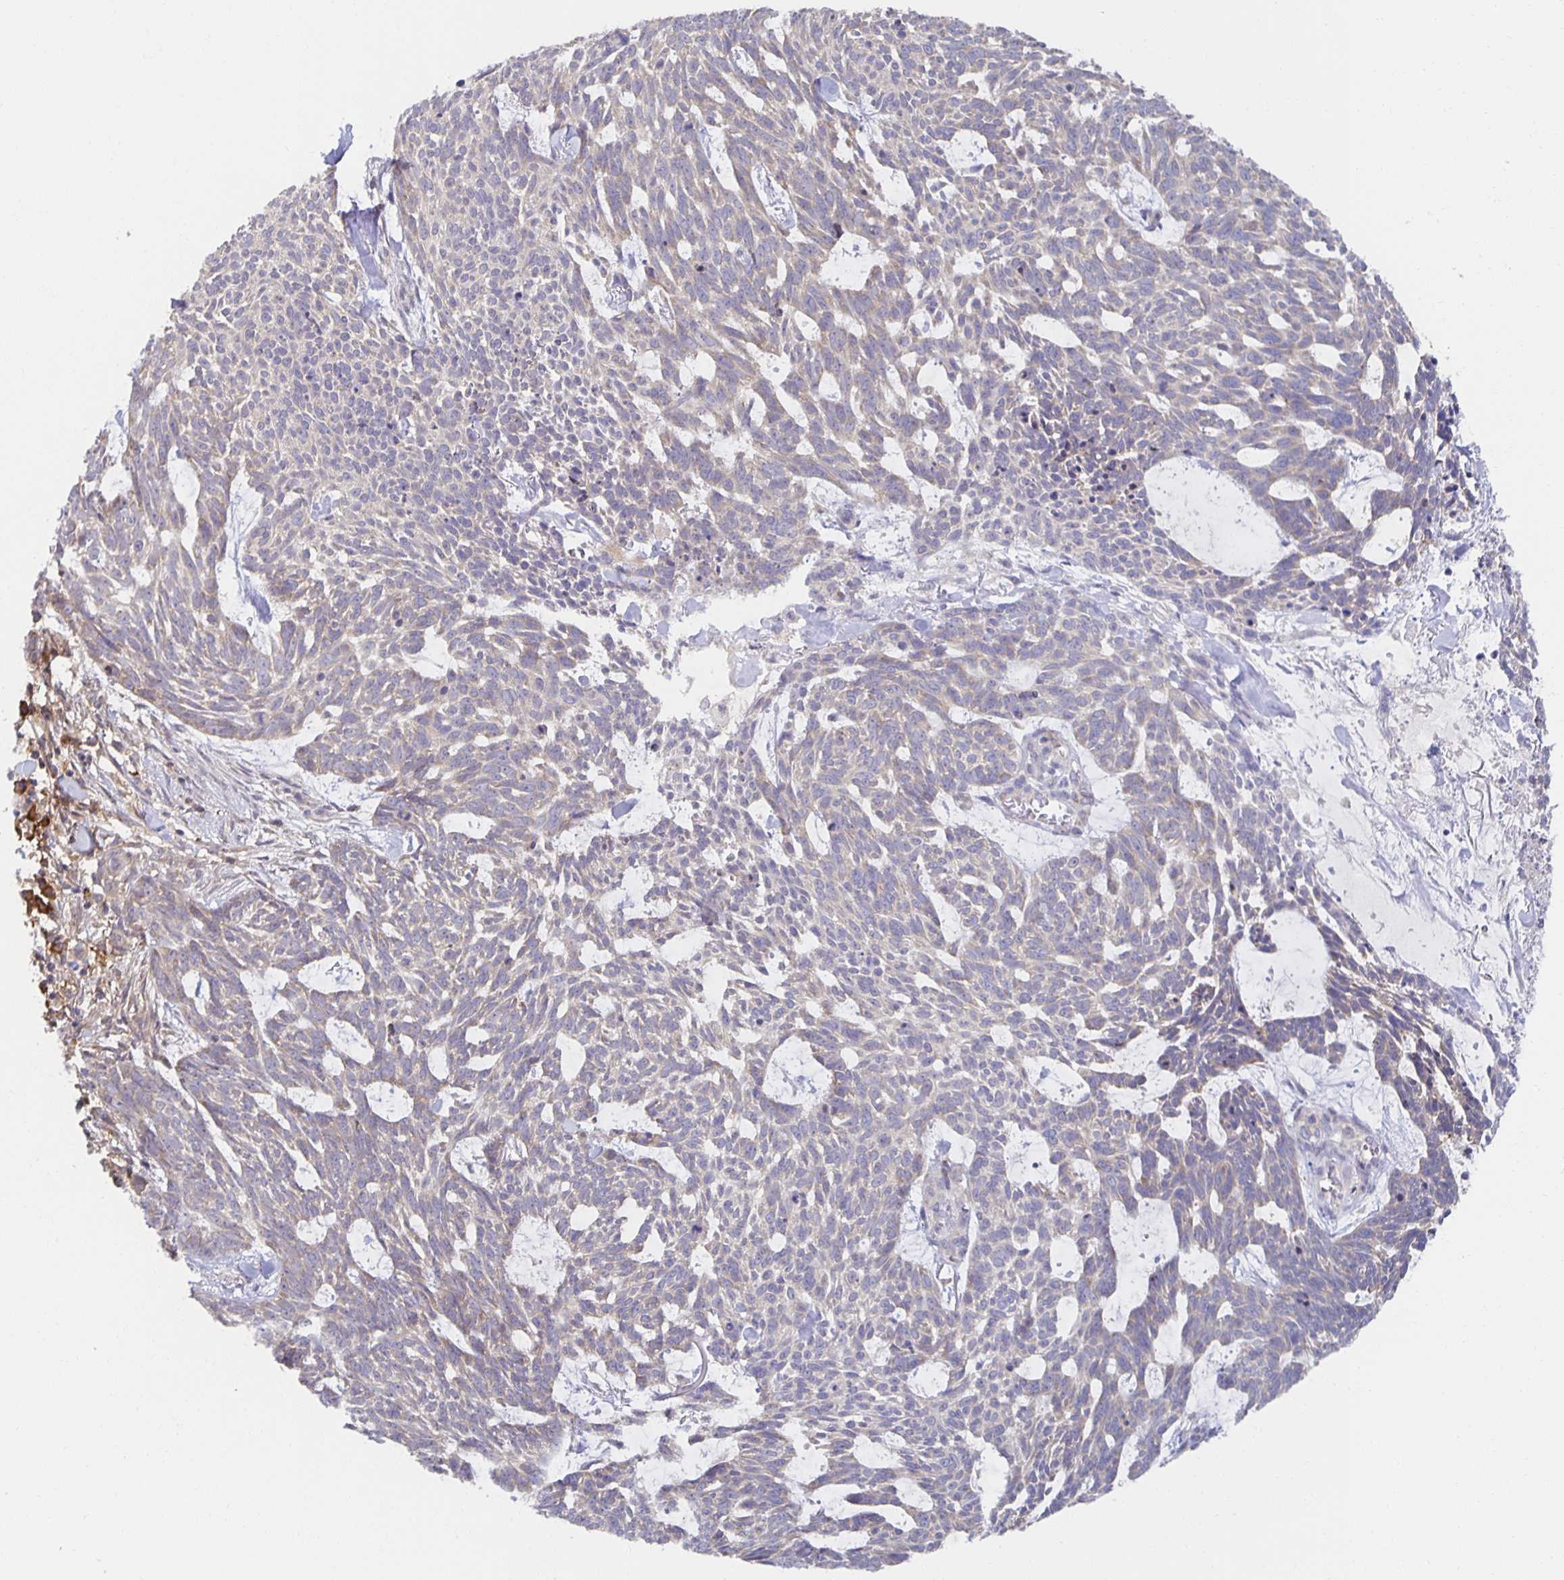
{"staining": {"intensity": "negative", "quantity": "none", "location": "none"}, "tissue": "skin cancer", "cell_type": "Tumor cells", "image_type": "cancer", "snomed": [{"axis": "morphology", "description": "Basal cell carcinoma"}, {"axis": "topography", "description": "Skin"}], "caption": "Histopathology image shows no protein staining in tumor cells of skin basal cell carcinoma tissue.", "gene": "BAD", "patient": {"sex": "female", "age": 93}}